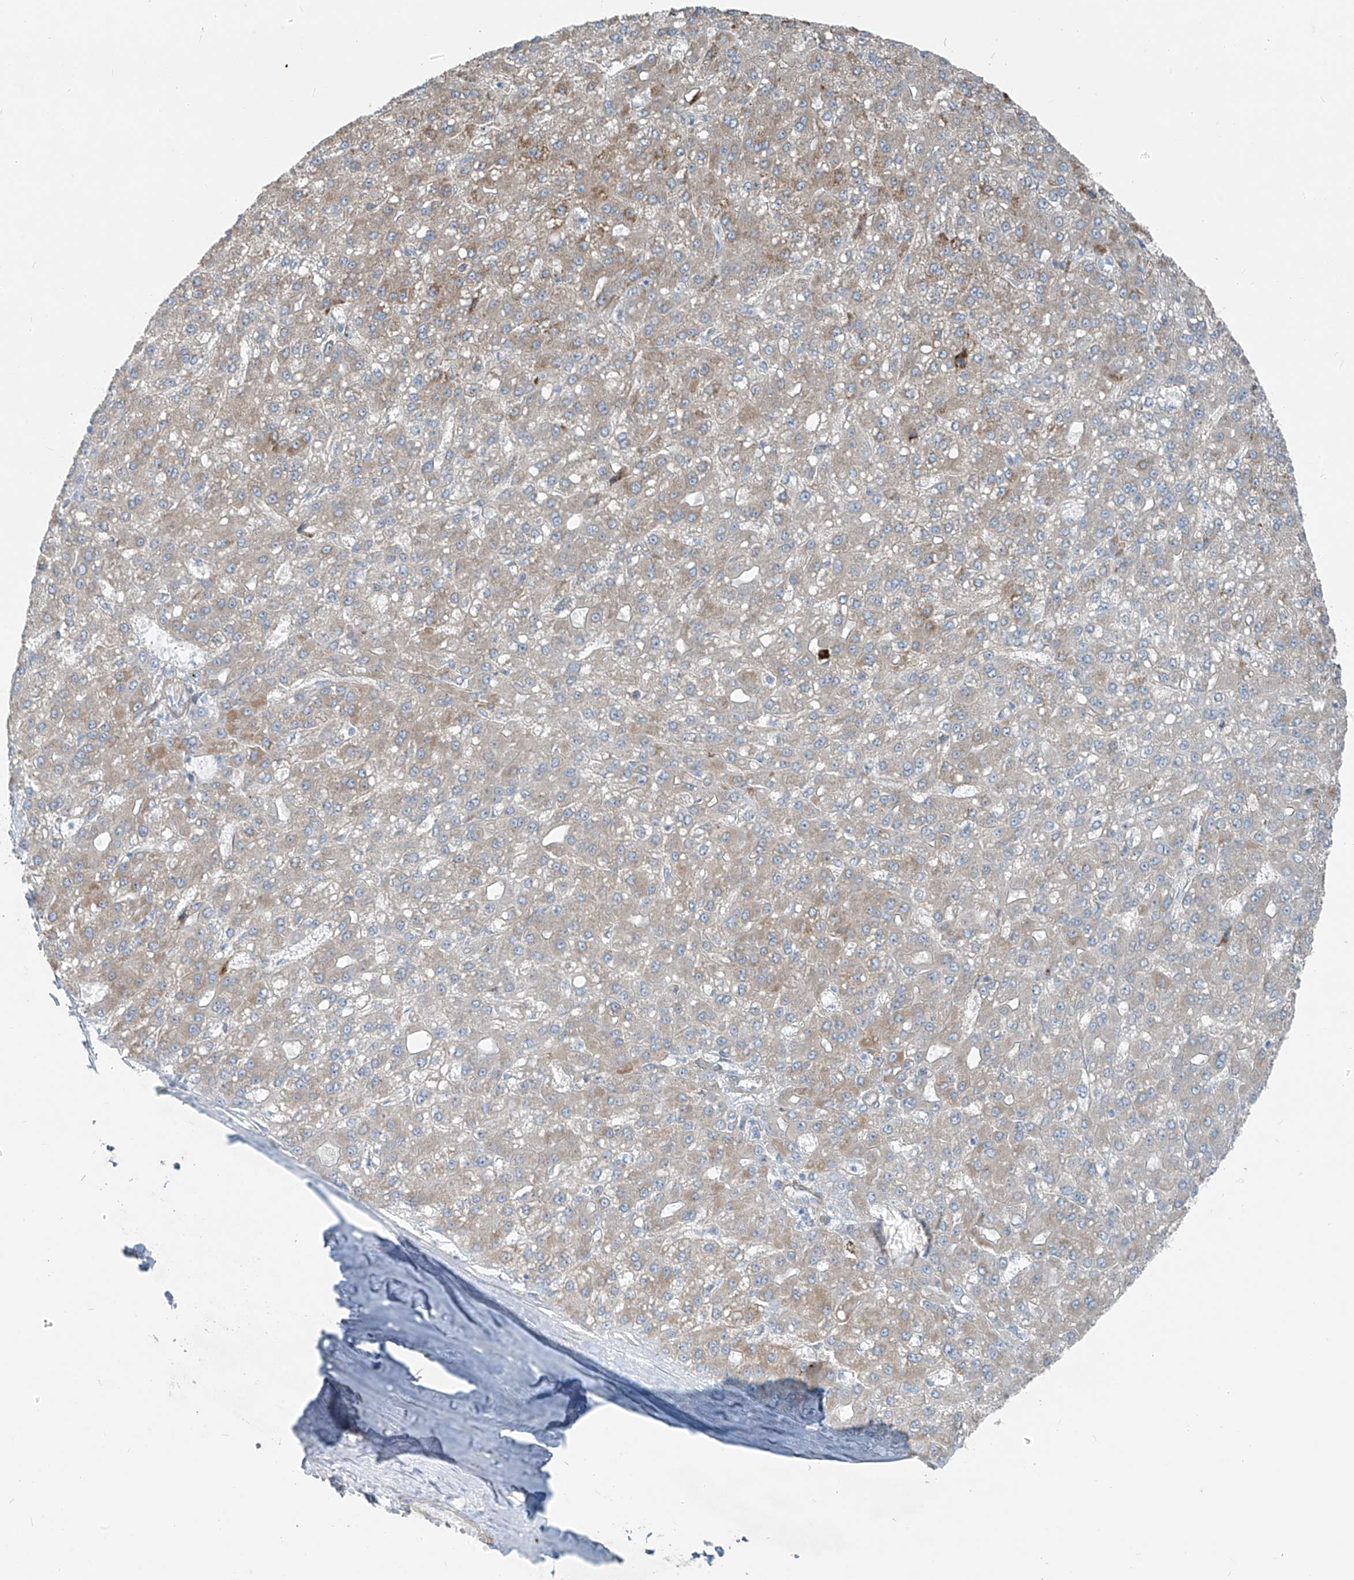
{"staining": {"intensity": "moderate", "quantity": "<25%", "location": "cytoplasmic/membranous"}, "tissue": "liver cancer", "cell_type": "Tumor cells", "image_type": "cancer", "snomed": [{"axis": "morphology", "description": "Carcinoma, Hepatocellular, NOS"}, {"axis": "topography", "description": "Liver"}], "caption": "About <25% of tumor cells in liver cancer reveal moderate cytoplasmic/membranous protein expression as visualized by brown immunohistochemical staining.", "gene": "TNS2", "patient": {"sex": "male", "age": 67}}